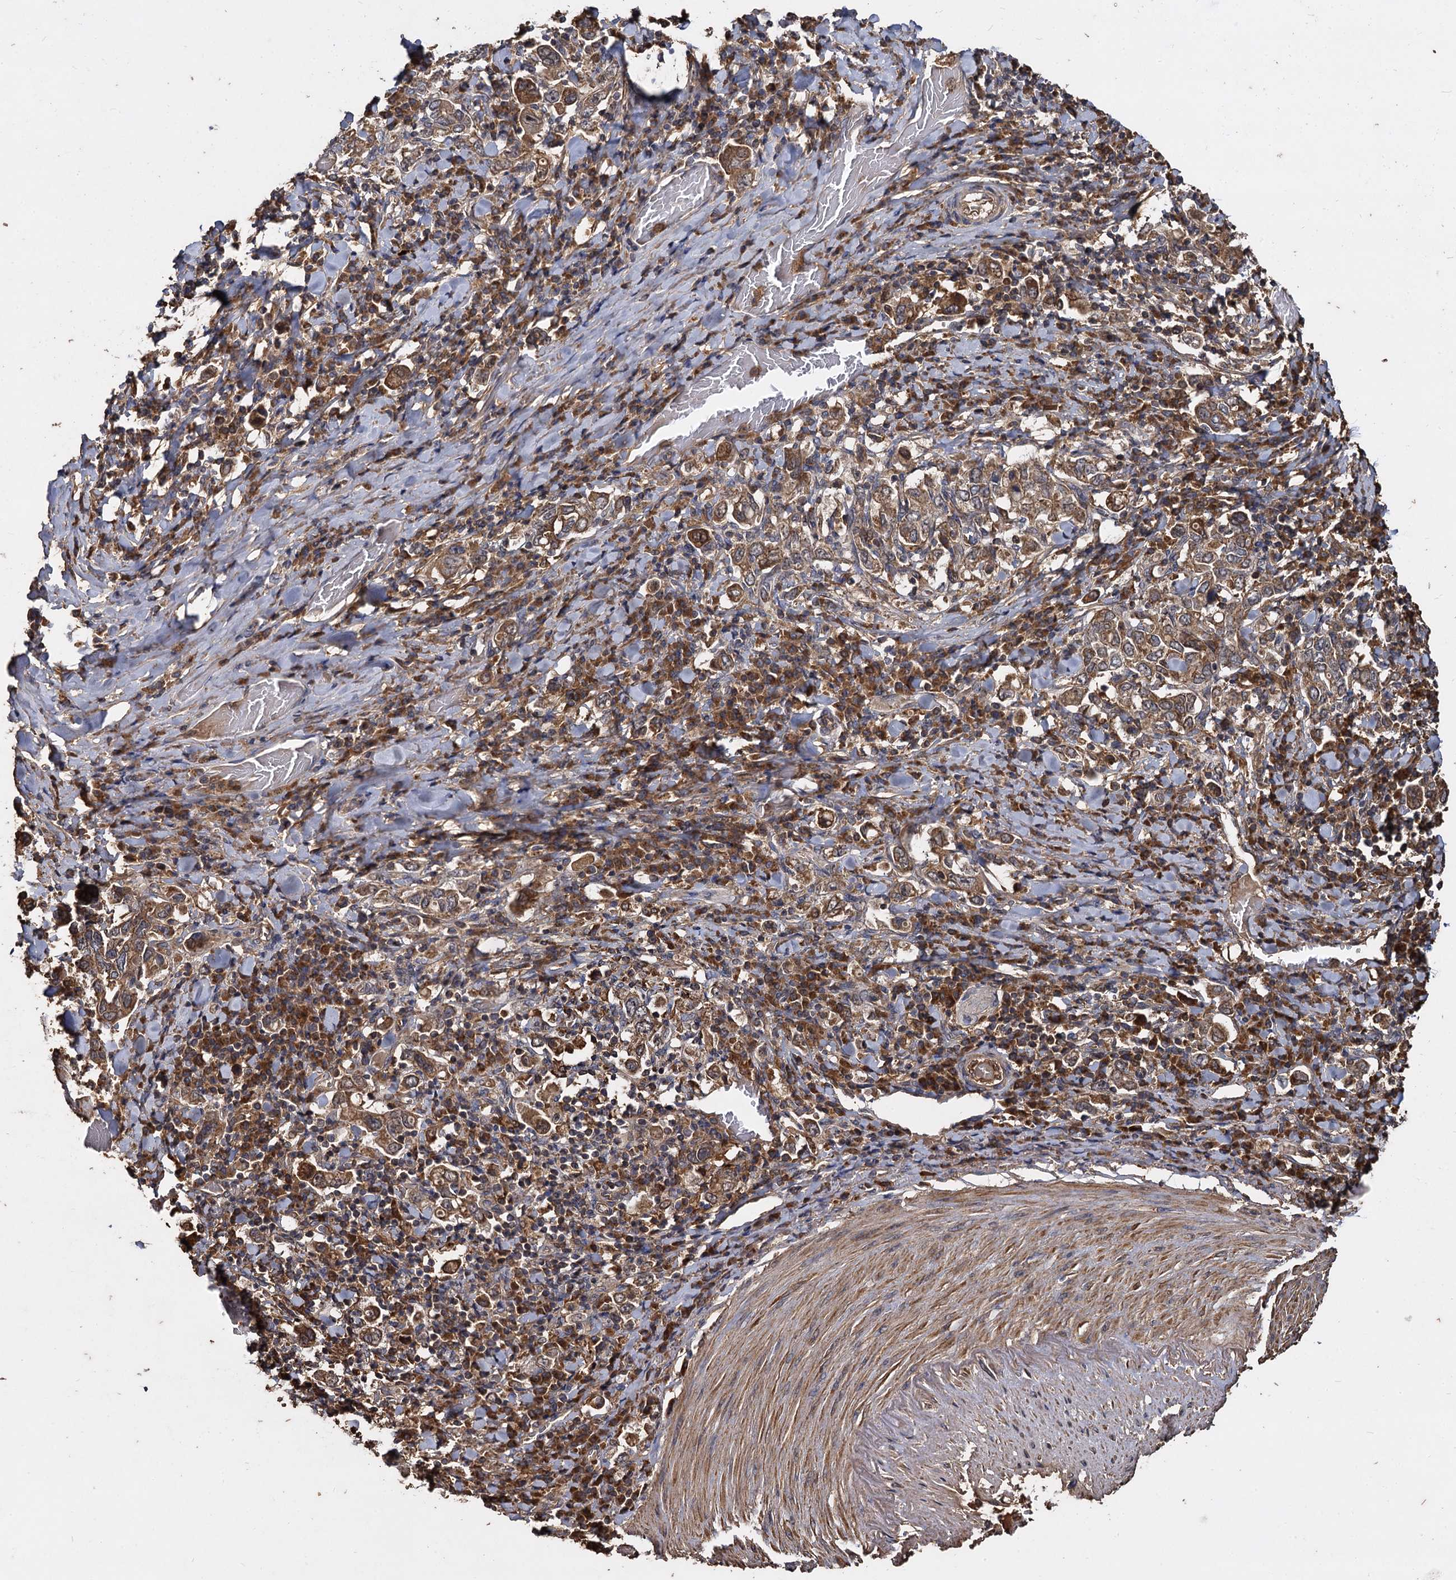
{"staining": {"intensity": "moderate", "quantity": ">75%", "location": "cytoplasmic/membranous"}, "tissue": "stomach cancer", "cell_type": "Tumor cells", "image_type": "cancer", "snomed": [{"axis": "morphology", "description": "Adenocarcinoma, NOS"}, {"axis": "topography", "description": "Stomach, upper"}], "caption": "The histopathology image demonstrates staining of stomach cancer, revealing moderate cytoplasmic/membranous protein positivity (brown color) within tumor cells.", "gene": "GCLC", "patient": {"sex": "male", "age": 62}}